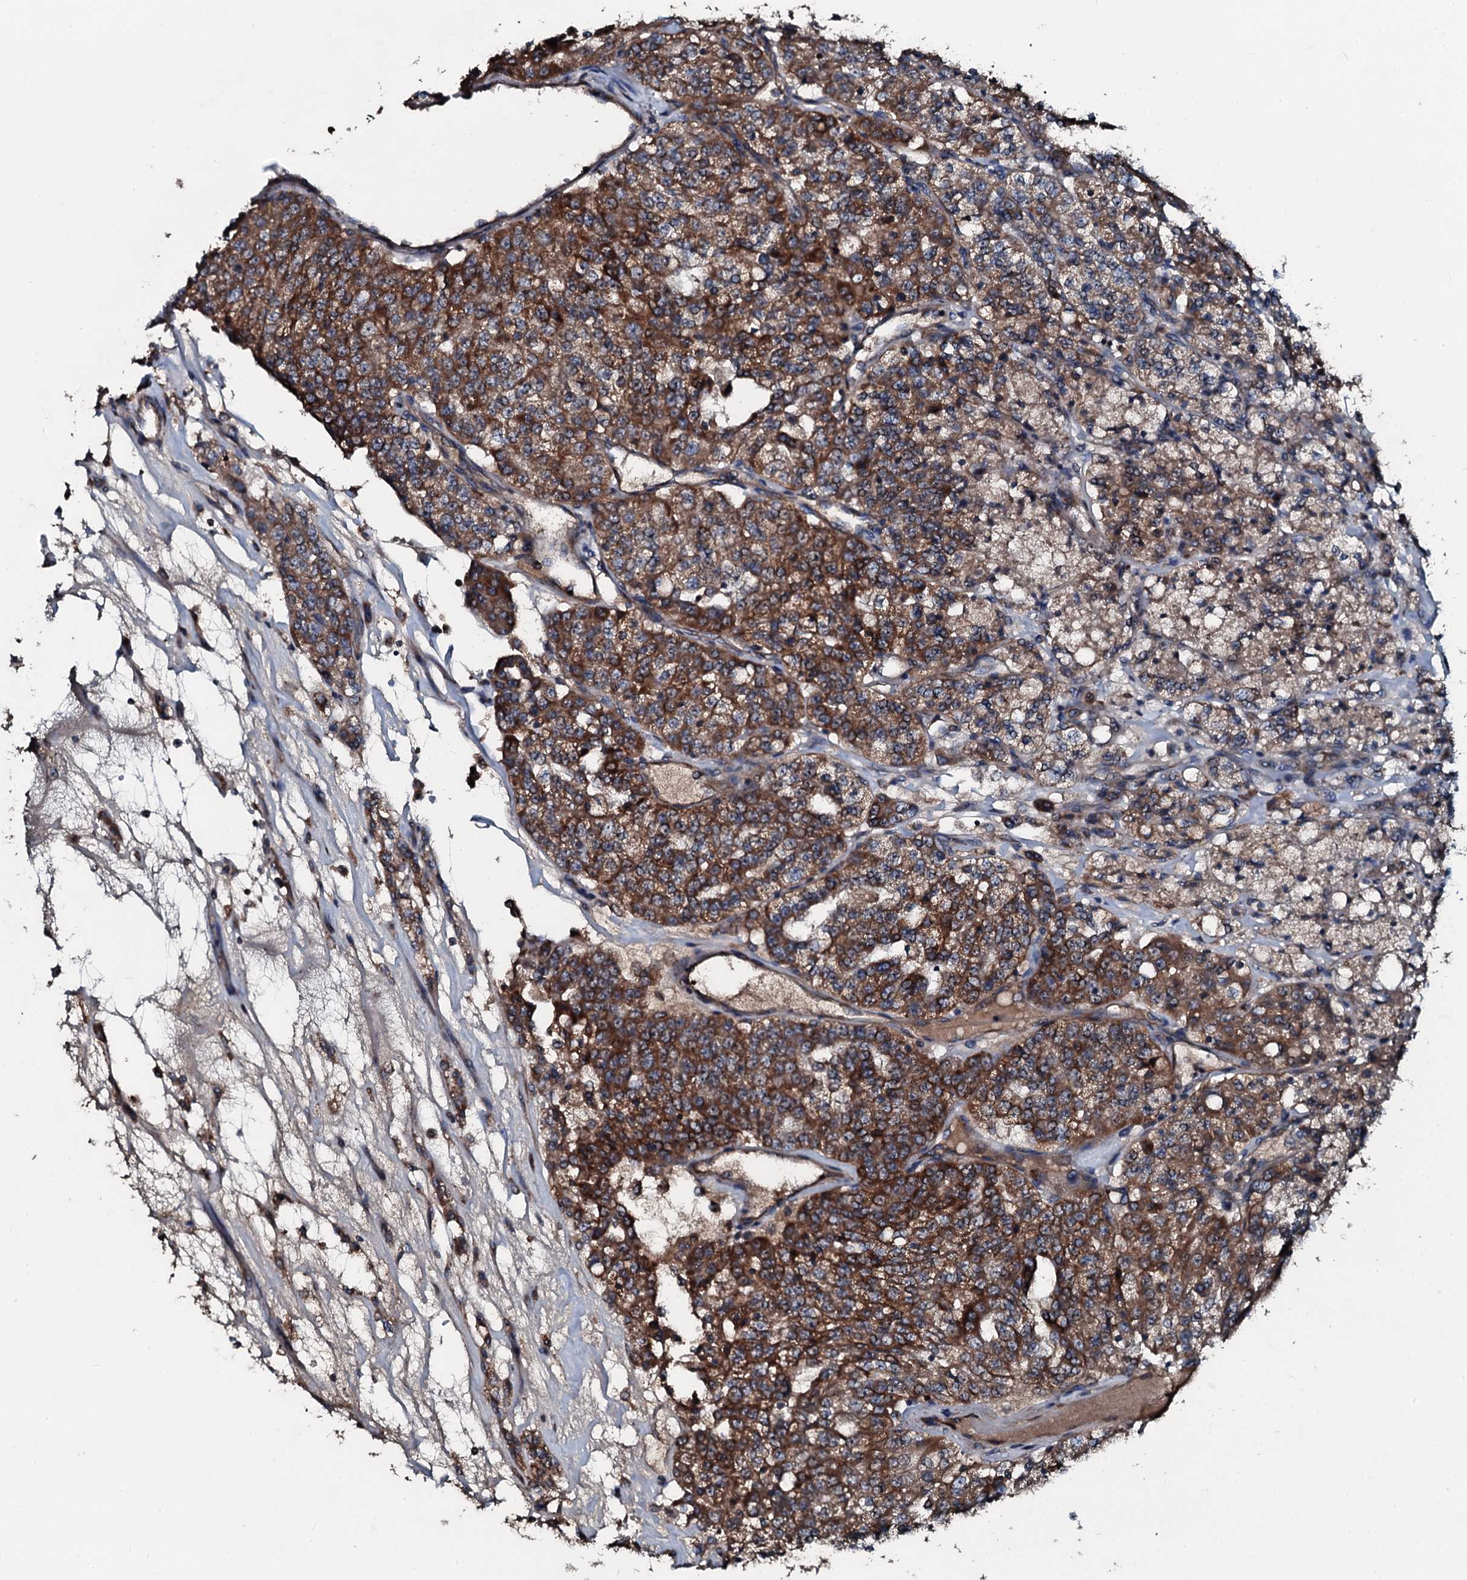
{"staining": {"intensity": "strong", "quantity": ">75%", "location": "cytoplasmic/membranous"}, "tissue": "renal cancer", "cell_type": "Tumor cells", "image_type": "cancer", "snomed": [{"axis": "morphology", "description": "Adenocarcinoma, NOS"}, {"axis": "topography", "description": "Kidney"}], "caption": "Immunohistochemical staining of renal cancer (adenocarcinoma) reveals strong cytoplasmic/membranous protein staining in about >75% of tumor cells.", "gene": "ACSS3", "patient": {"sex": "female", "age": 63}}